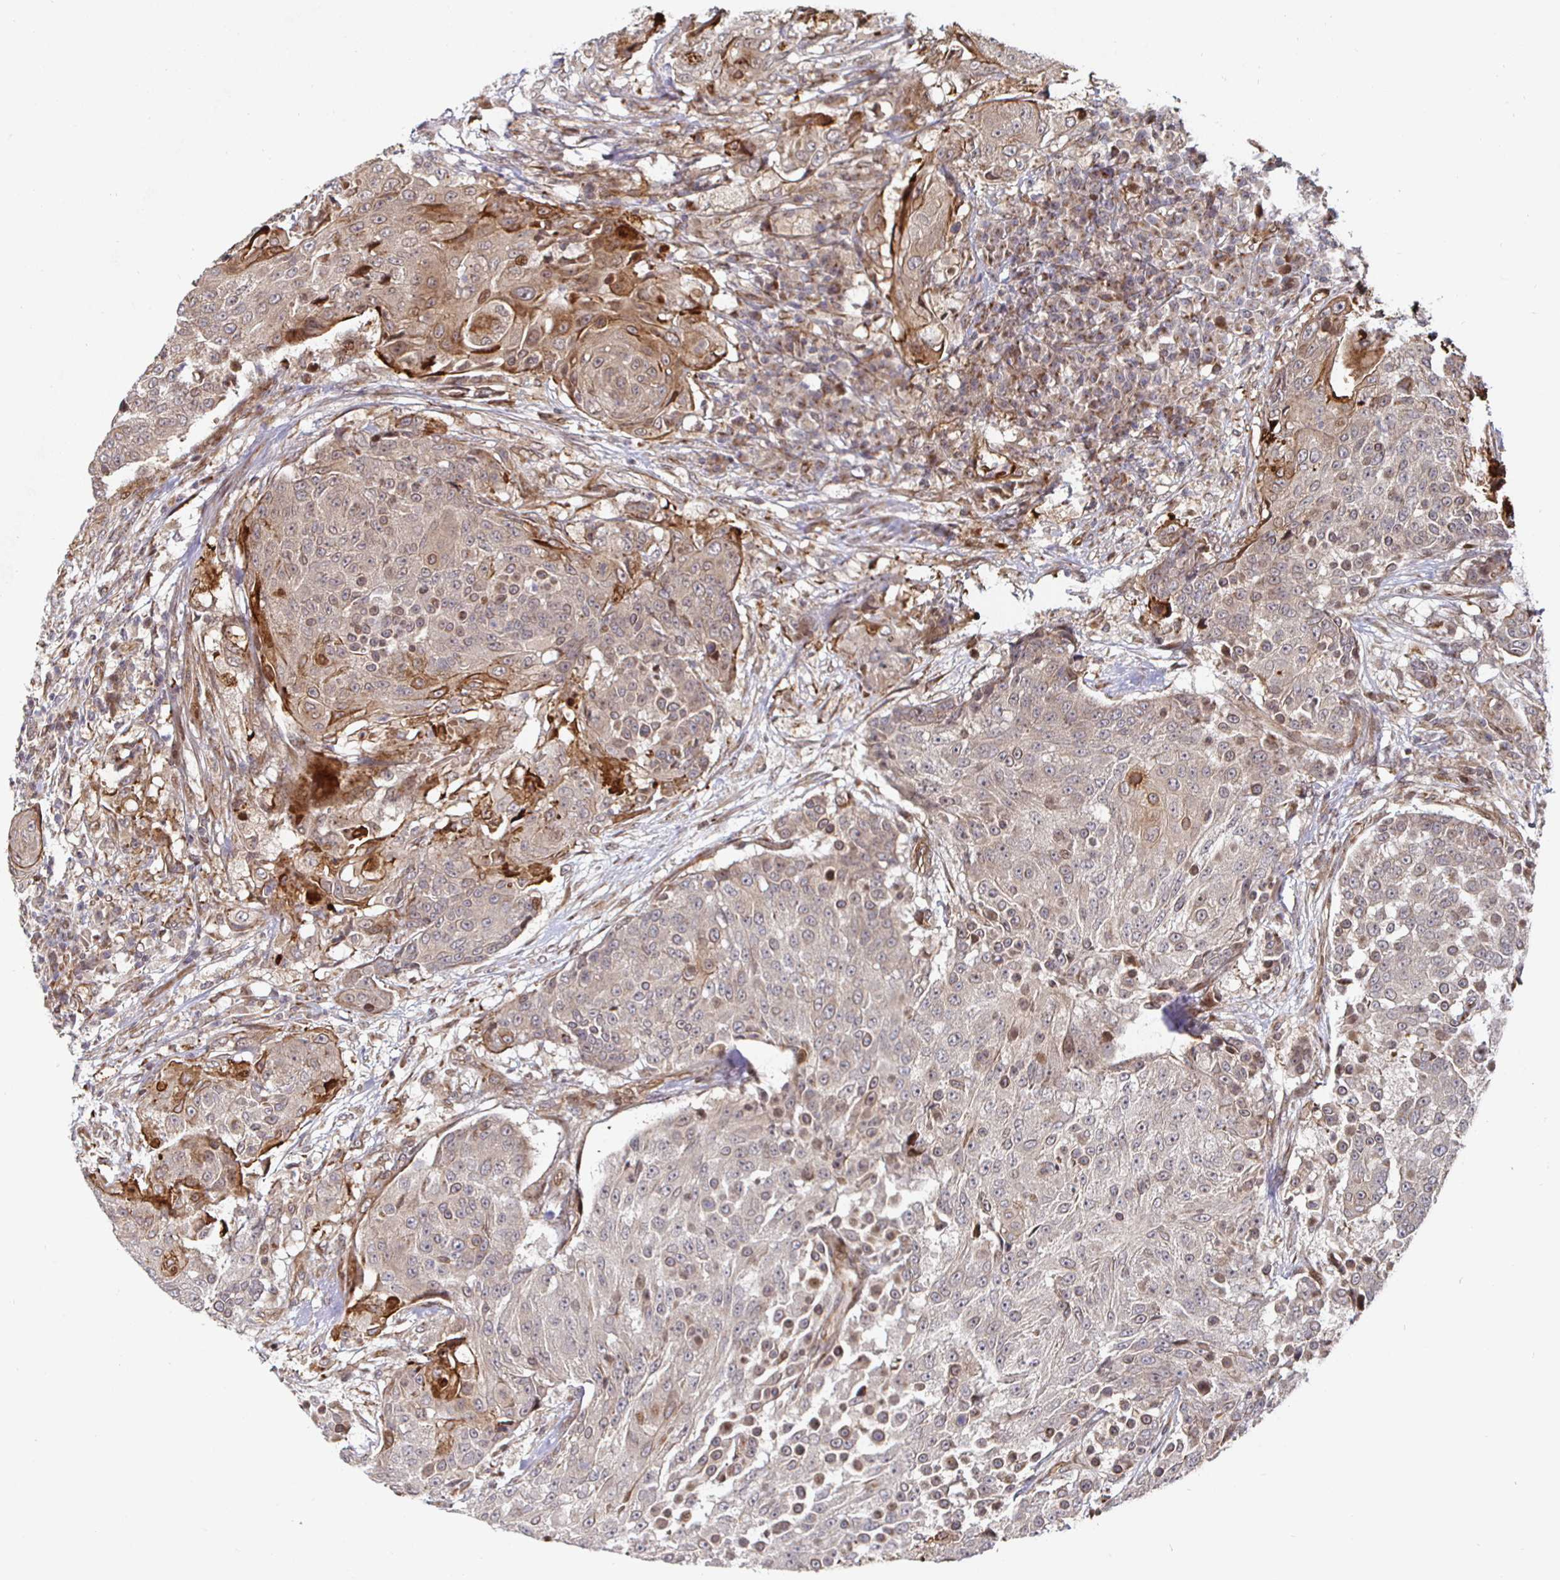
{"staining": {"intensity": "moderate", "quantity": "<25%", "location": "cytoplasmic/membranous"}, "tissue": "urothelial cancer", "cell_type": "Tumor cells", "image_type": "cancer", "snomed": [{"axis": "morphology", "description": "Urothelial carcinoma, High grade"}, {"axis": "topography", "description": "Urinary bladder"}], "caption": "Urothelial cancer tissue exhibits moderate cytoplasmic/membranous positivity in approximately <25% of tumor cells (Stains: DAB in brown, nuclei in blue, Microscopy: brightfield microscopy at high magnification).", "gene": "TBKBP1", "patient": {"sex": "female", "age": 63}}